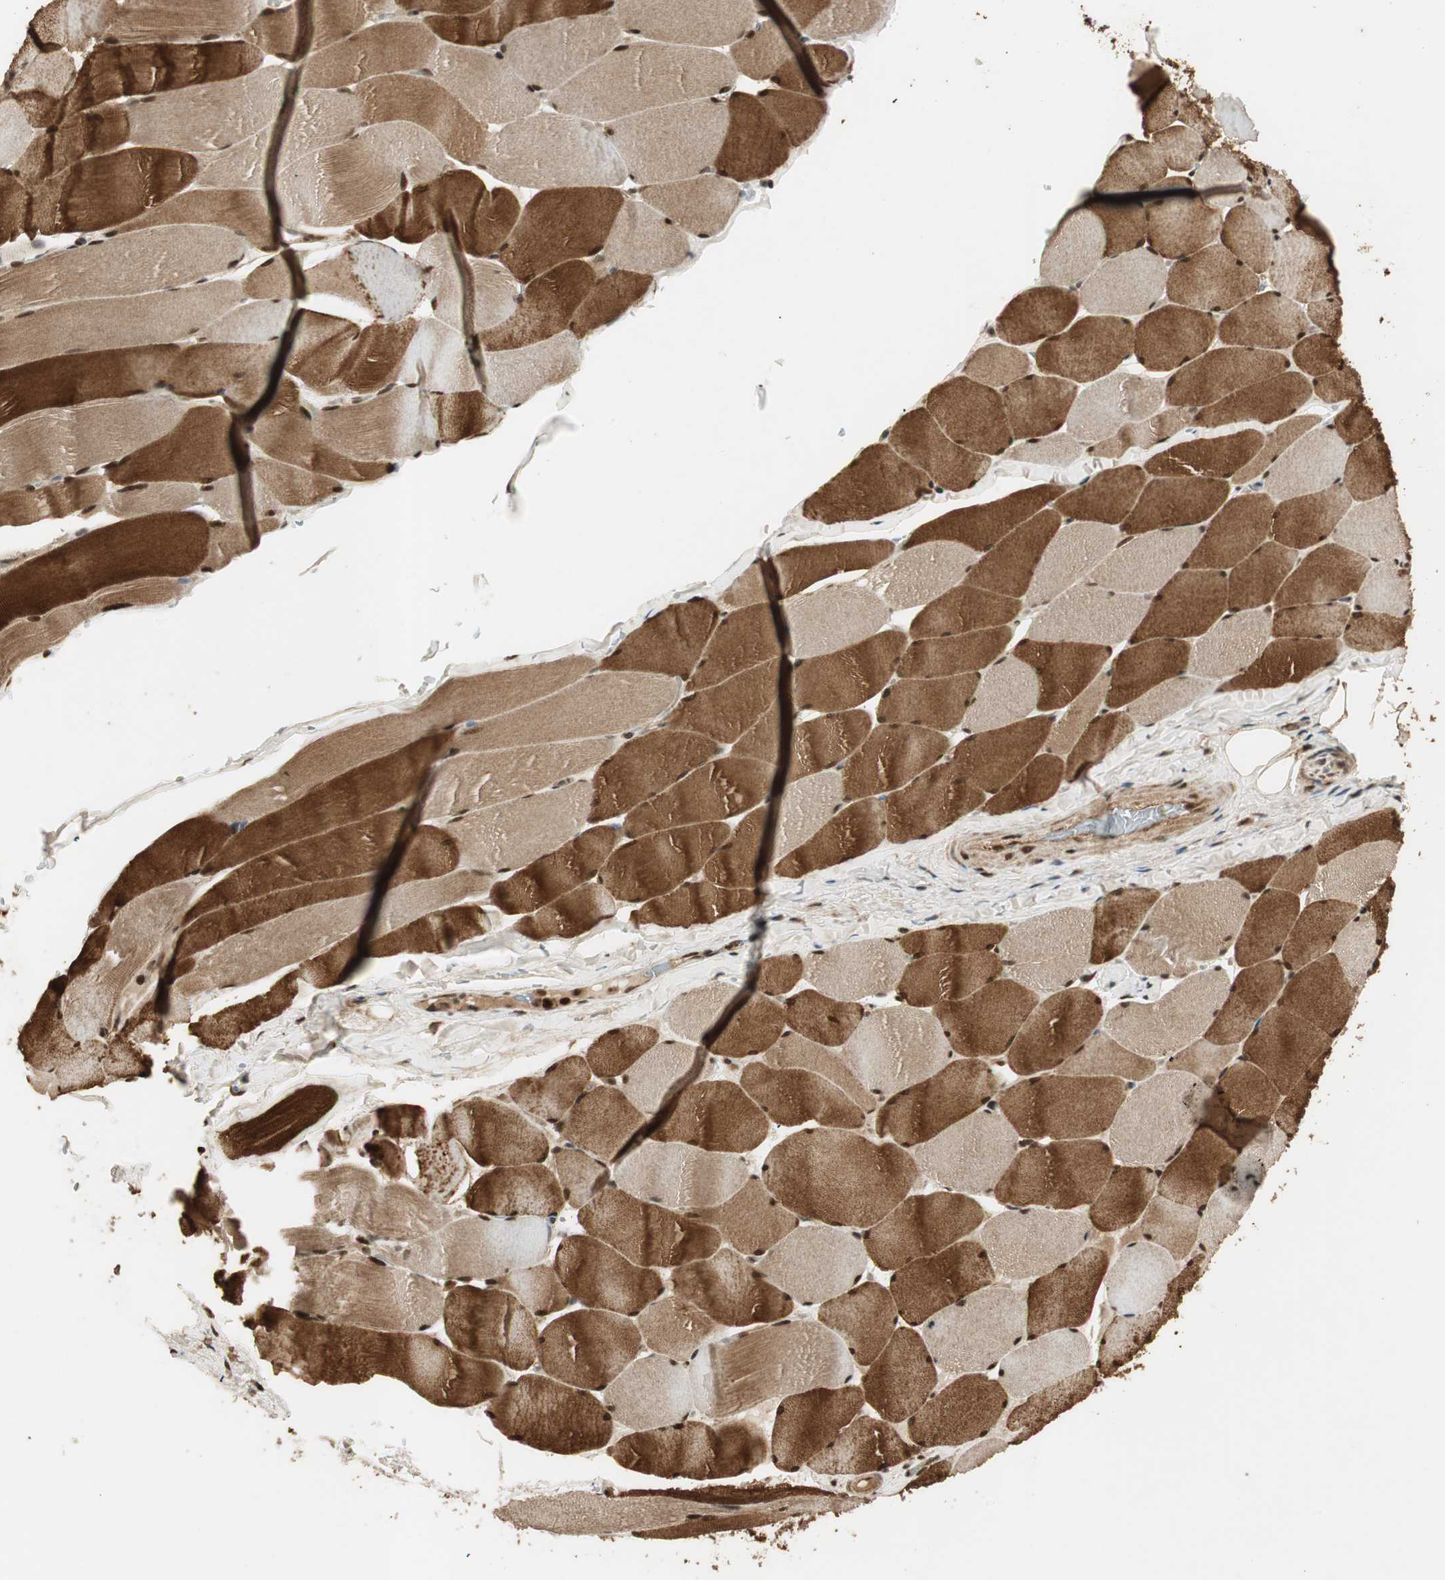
{"staining": {"intensity": "strong", "quantity": ">75%", "location": "cytoplasmic/membranous,nuclear"}, "tissue": "skeletal muscle", "cell_type": "Myocytes", "image_type": "normal", "snomed": [{"axis": "morphology", "description": "Normal tissue, NOS"}, {"axis": "topography", "description": "Skeletal muscle"}], "caption": "IHC of normal skeletal muscle demonstrates high levels of strong cytoplasmic/membranous,nuclear staining in approximately >75% of myocytes.", "gene": "RPA3", "patient": {"sex": "male", "age": 62}}